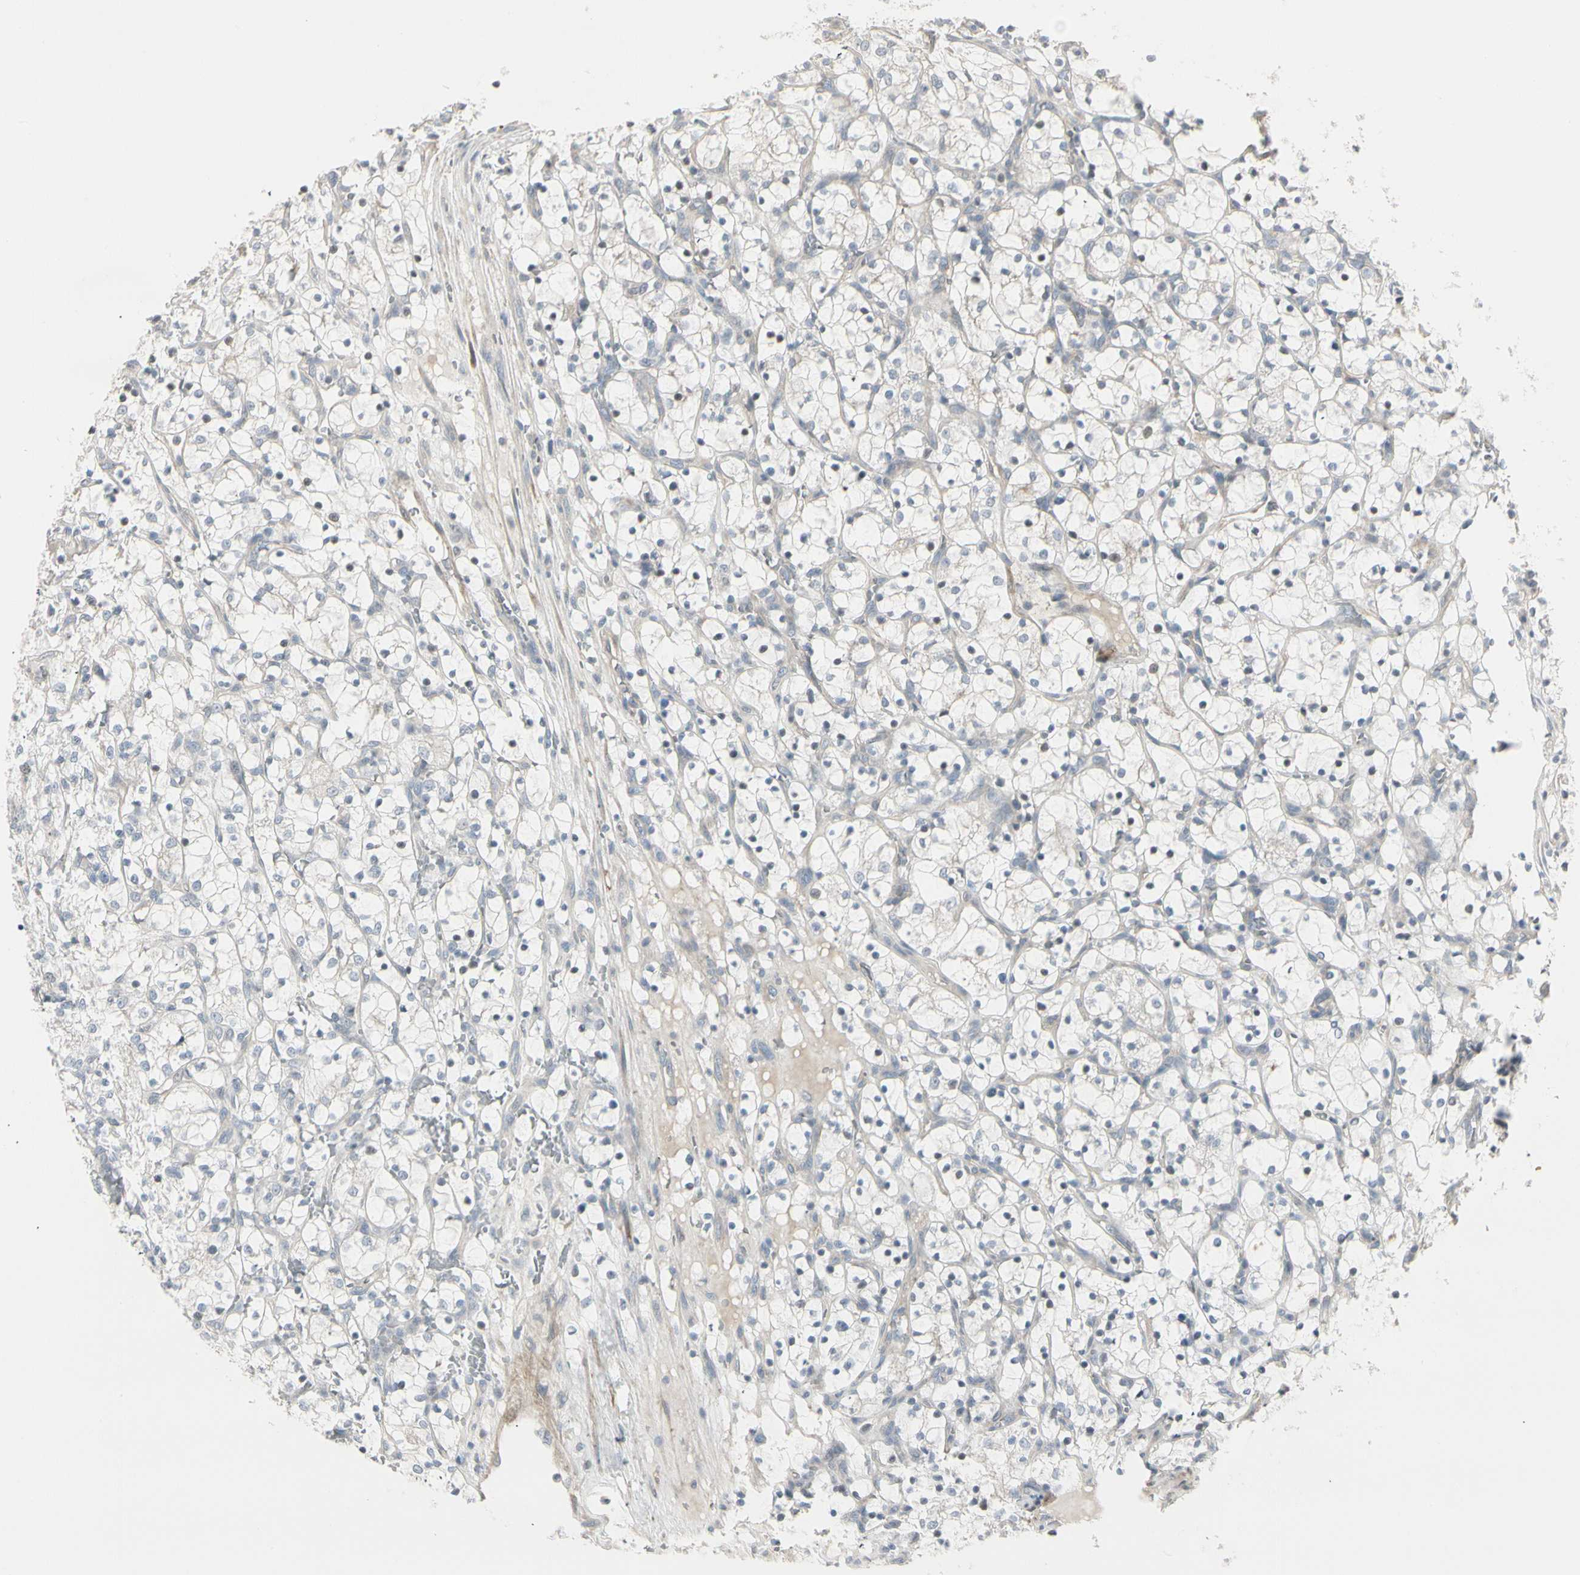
{"staining": {"intensity": "negative", "quantity": "none", "location": "none"}, "tissue": "renal cancer", "cell_type": "Tumor cells", "image_type": "cancer", "snomed": [{"axis": "morphology", "description": "Adenocarcinoma, NOS"}, {"axis": "topography", "description": "Kidney"}], "caption": "This is an immunohistochemistry (IHC) photomicrograph of renal cancer. There is no expression in tumor cells.", "gene": "DMPK", "patient": {"sex": "female", "age": 69}}